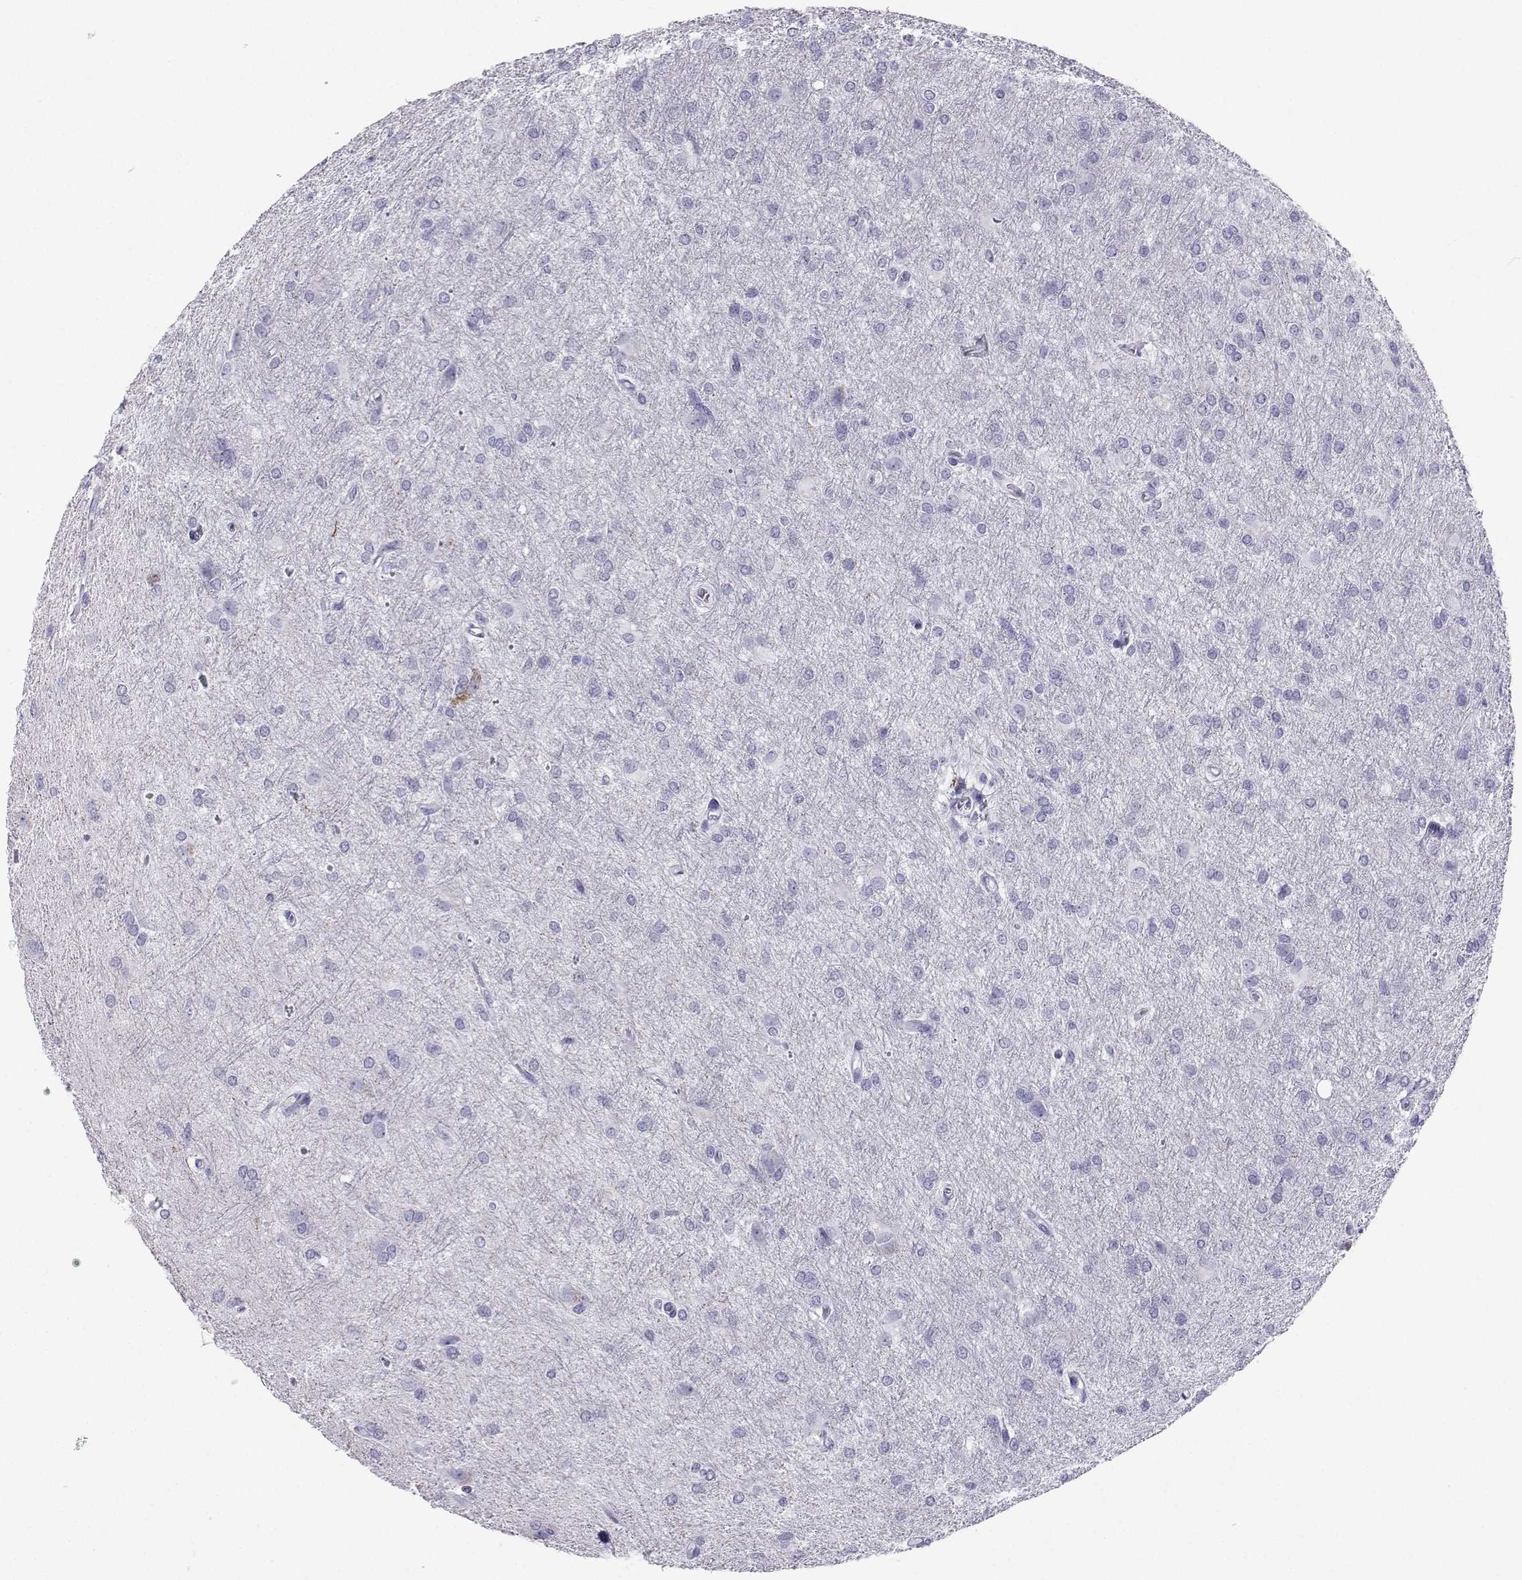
{"staining": {"intensity": "negative", "quantity": "none", "location": "none"}, "tissue": "glioma", "cell_type": "Tumor cells", "image_type": "cancer", "snomed": [{"axis": "morphology", "description": "Glioma, malignant, High grade"}, {"axis": "topography", "description": "Brain"}], "caption": "High power microscopy photomicrograph of an IHC micrograph of malignant glioma (high-grade), revealing no significant staining in tumor cells. (Stains: DAB immunohistochemistry with hematoxylin counter stain, Microscopy: brightfield microscopy at high magnification).", "gene": "SST", "patient": {"sex": "male", "age": 68}}